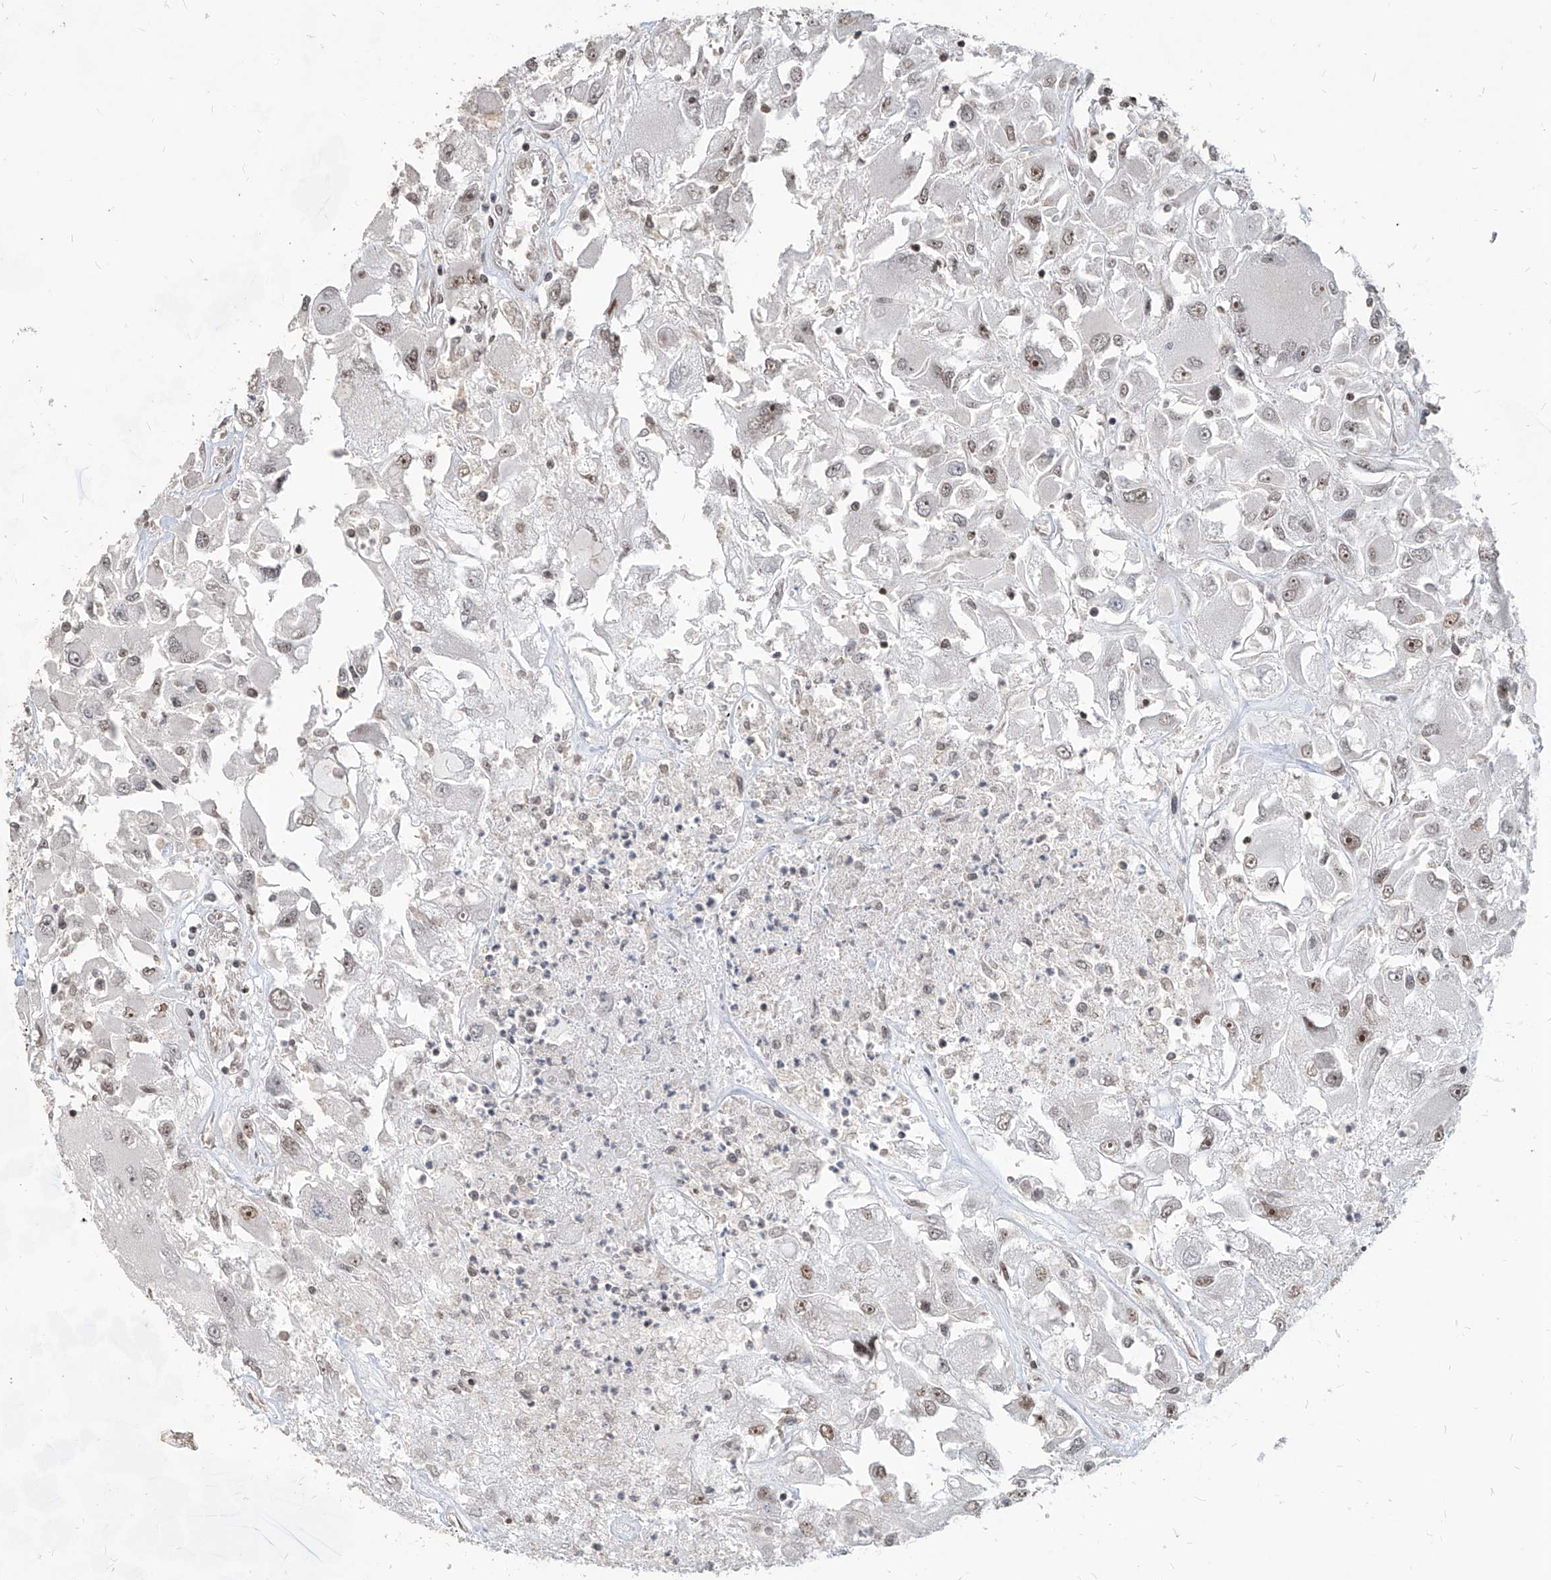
{"staining": {"intensity": "moderate", "quantity": "25%-75%", "location": "nuclear"}, "tissue": "renal cancer", "cell_type": "Tumor cells", "image_type": "cancer", "snomed": [{"axis": "morphology", "description": "Adenocarcinoma, NOS"}, {"axis": "topography", "description": "Kidney"}], "caption": "The image exhibits immunohistochemical staining of renal cancer (adenocarcinoma). There is moderate nuclear expression is appreciated in about 25%-75% of tumor cells.", "gene": "IRF2", "patient": {"sex": "female", "age": 52}}